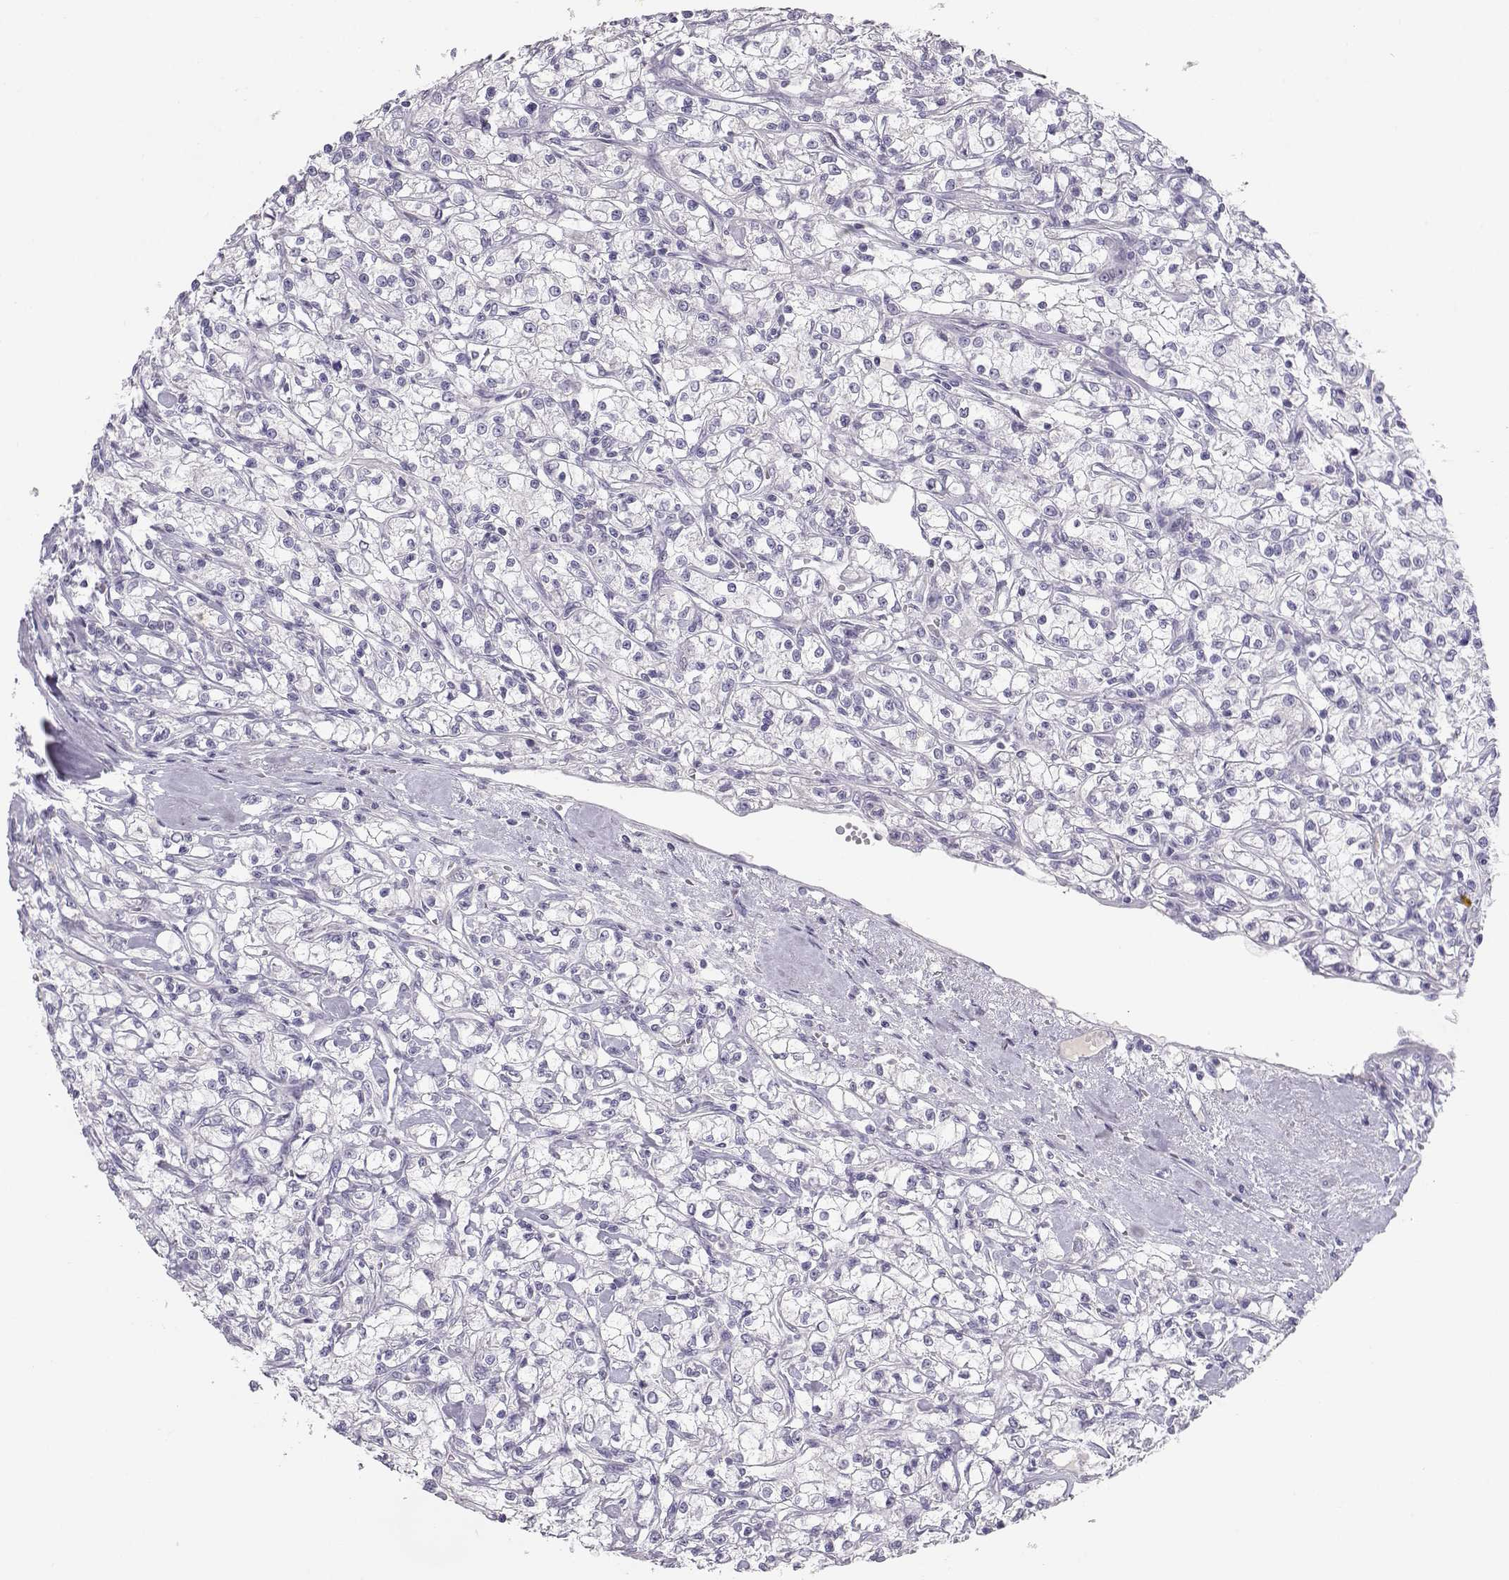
{"staining": {"intensity": "negative", "quantity": "none", "location": "none"}, "tissue": "renal cancer", "cell_type": "Tumor cells", "image_type": "cancer", "snomed": [{"axis": "morphology", "description": "Adenocarcinoma, NOS"}, {"axis": "topography", "description": "Kidney"}], "caption": "This is a image of immunohistochemistry (IHC) staining of renal cancer, which shows no staining in tumor cells. (Stains: DAB IHC with hematoxylin counter stain, Microscopy: brightfield microscopy at high magnification).", "gene": "OPN5", "patient": {"sex": "female", "age": 59}}